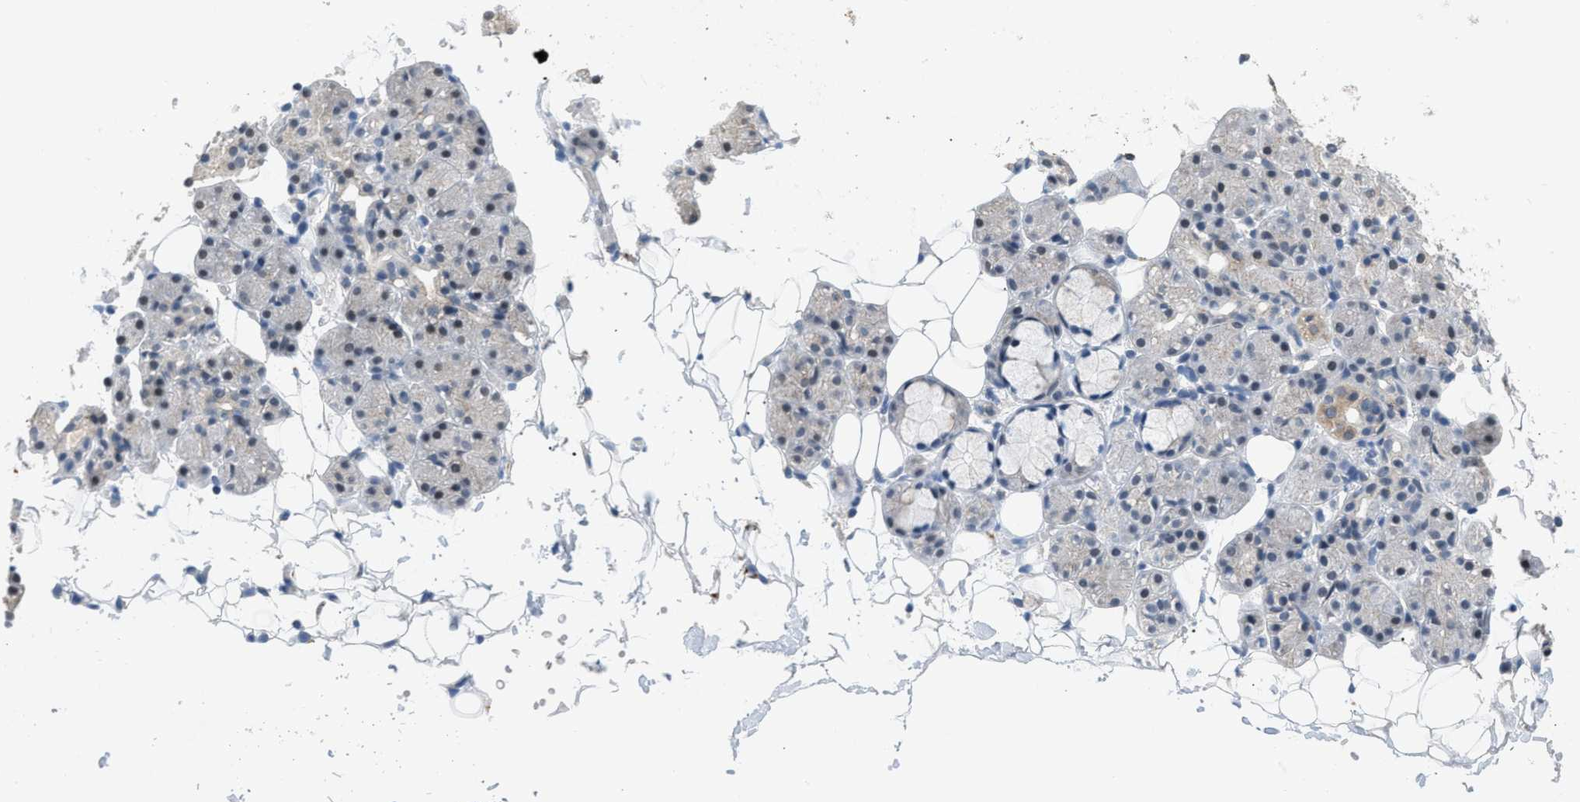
{"staining": {"intensity": "weak", "quantity": "<25%", "location": "cytoplasmic/membranous"}, "tissue": "salivary gland", "cell_type": "Glandular cells", "image_type": "normal", "snomed": [{"axis": "morphology", "description": "Normal tissue, NOS"}, {"axis": "topography", "description": "Salivary gland"}], "caption": "Immunohistochemical staining of normal human salivary gland reveals no significant staining in glandular cells.", "gene": "TOMM34", "patient": {"sex": "male", "age": 63}}